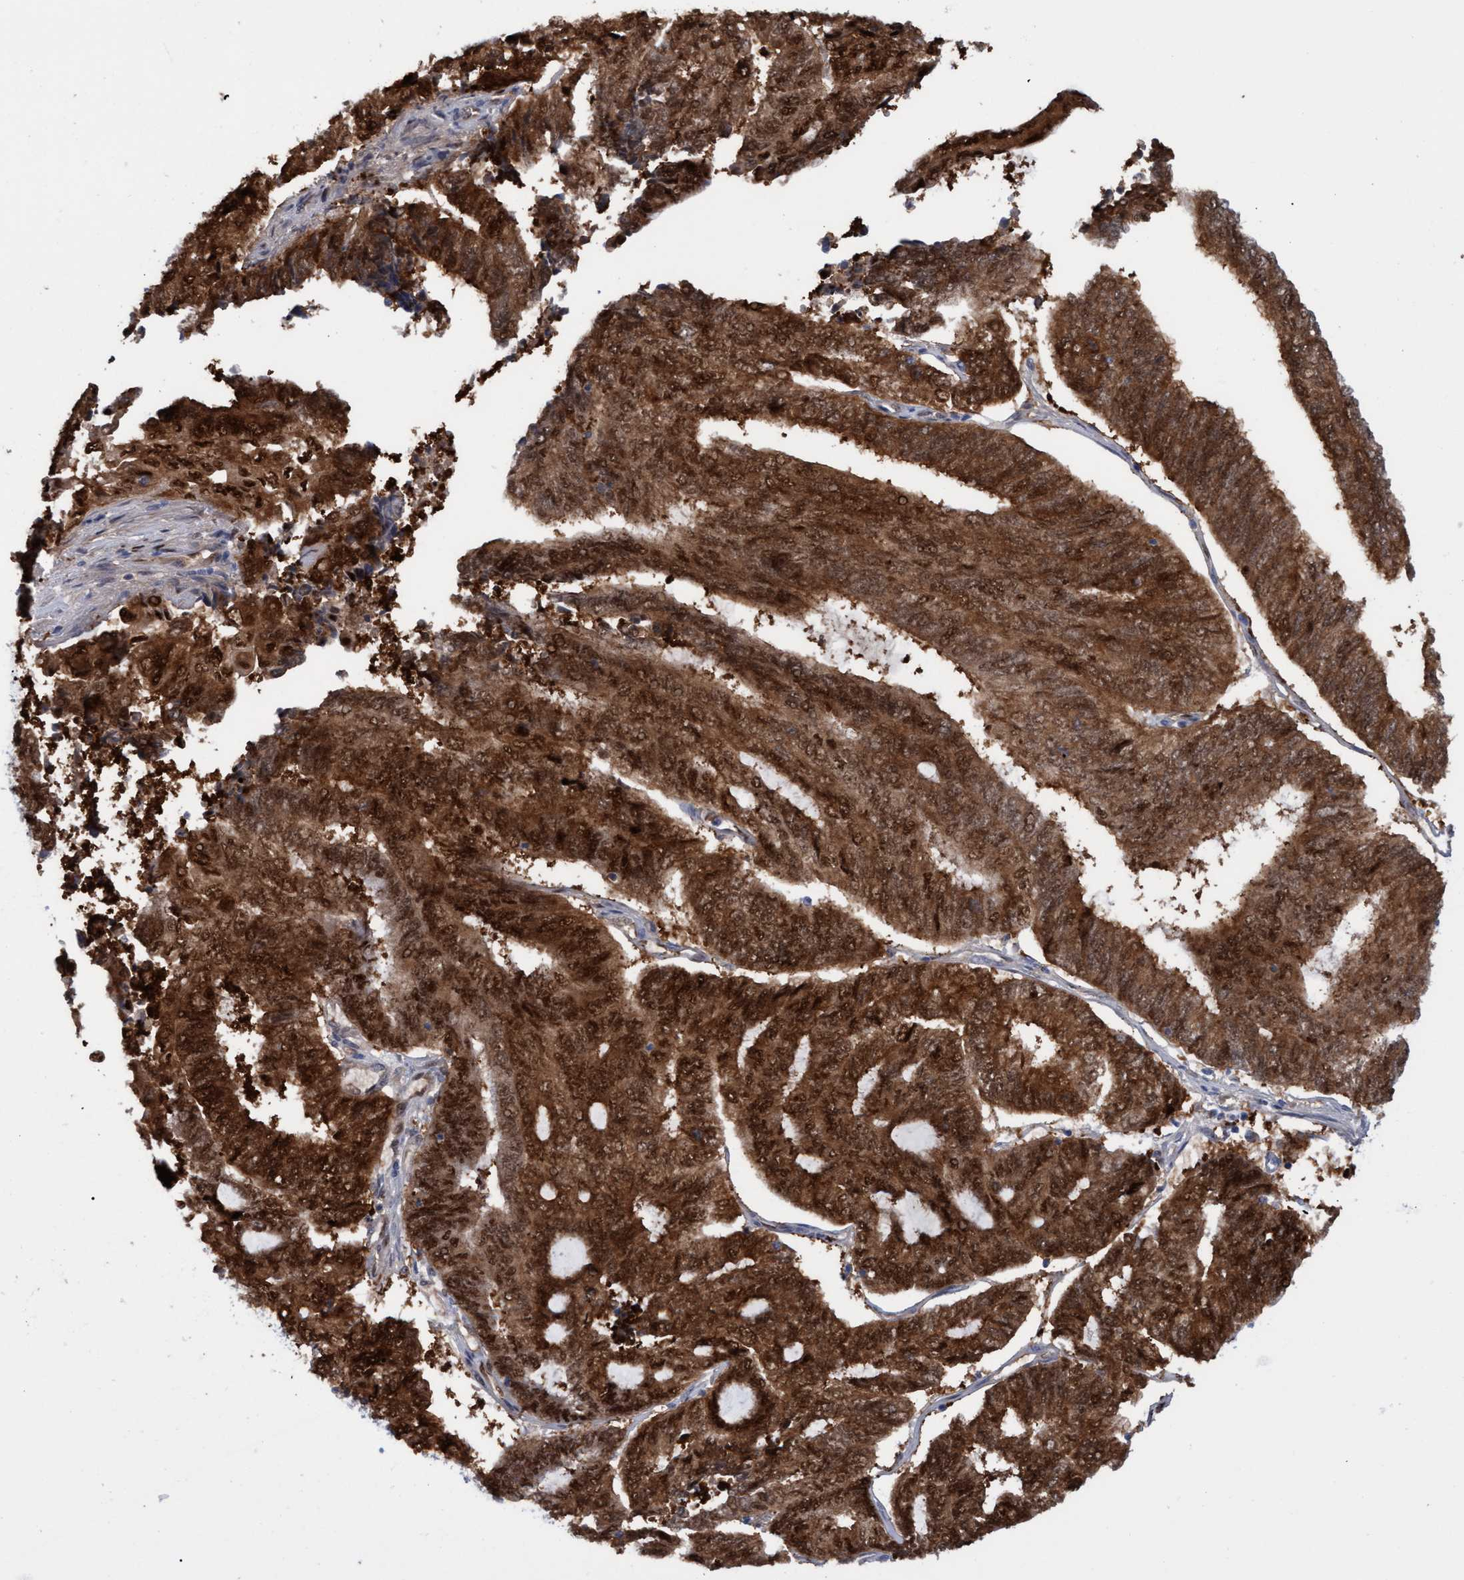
{"staining": {"intensity": "strong", "quantity": ">75%", "location": "cytoplasmic/membranous,nuclear"}, "tissue": "endometrial cancer", "cell_type": "Tumor cells", "image_type": "cancer", "snomed": [{"axis": "morphology", "description": "Adenocarcinoma, NOS"}, {"axis": "topography", "description": "Uterus"}, {"axis": "topography", "description": "Endometrium"}], "caption": "The histopathology image exhibits immunohistochemical staining of adenocarcinoma (endometrial). There is strong cytoplasmic/membranous and nuclear staining is identified in approximately >75% of tumor cells. The staining is performed using DAB (3,3'-diaminobenzidine) brown chromogen to label protein expression. The nuclei are counter-stained blue using hematoxylin.", "gene": "PINX1", "patient": {"sex": "female", "age": 70}}